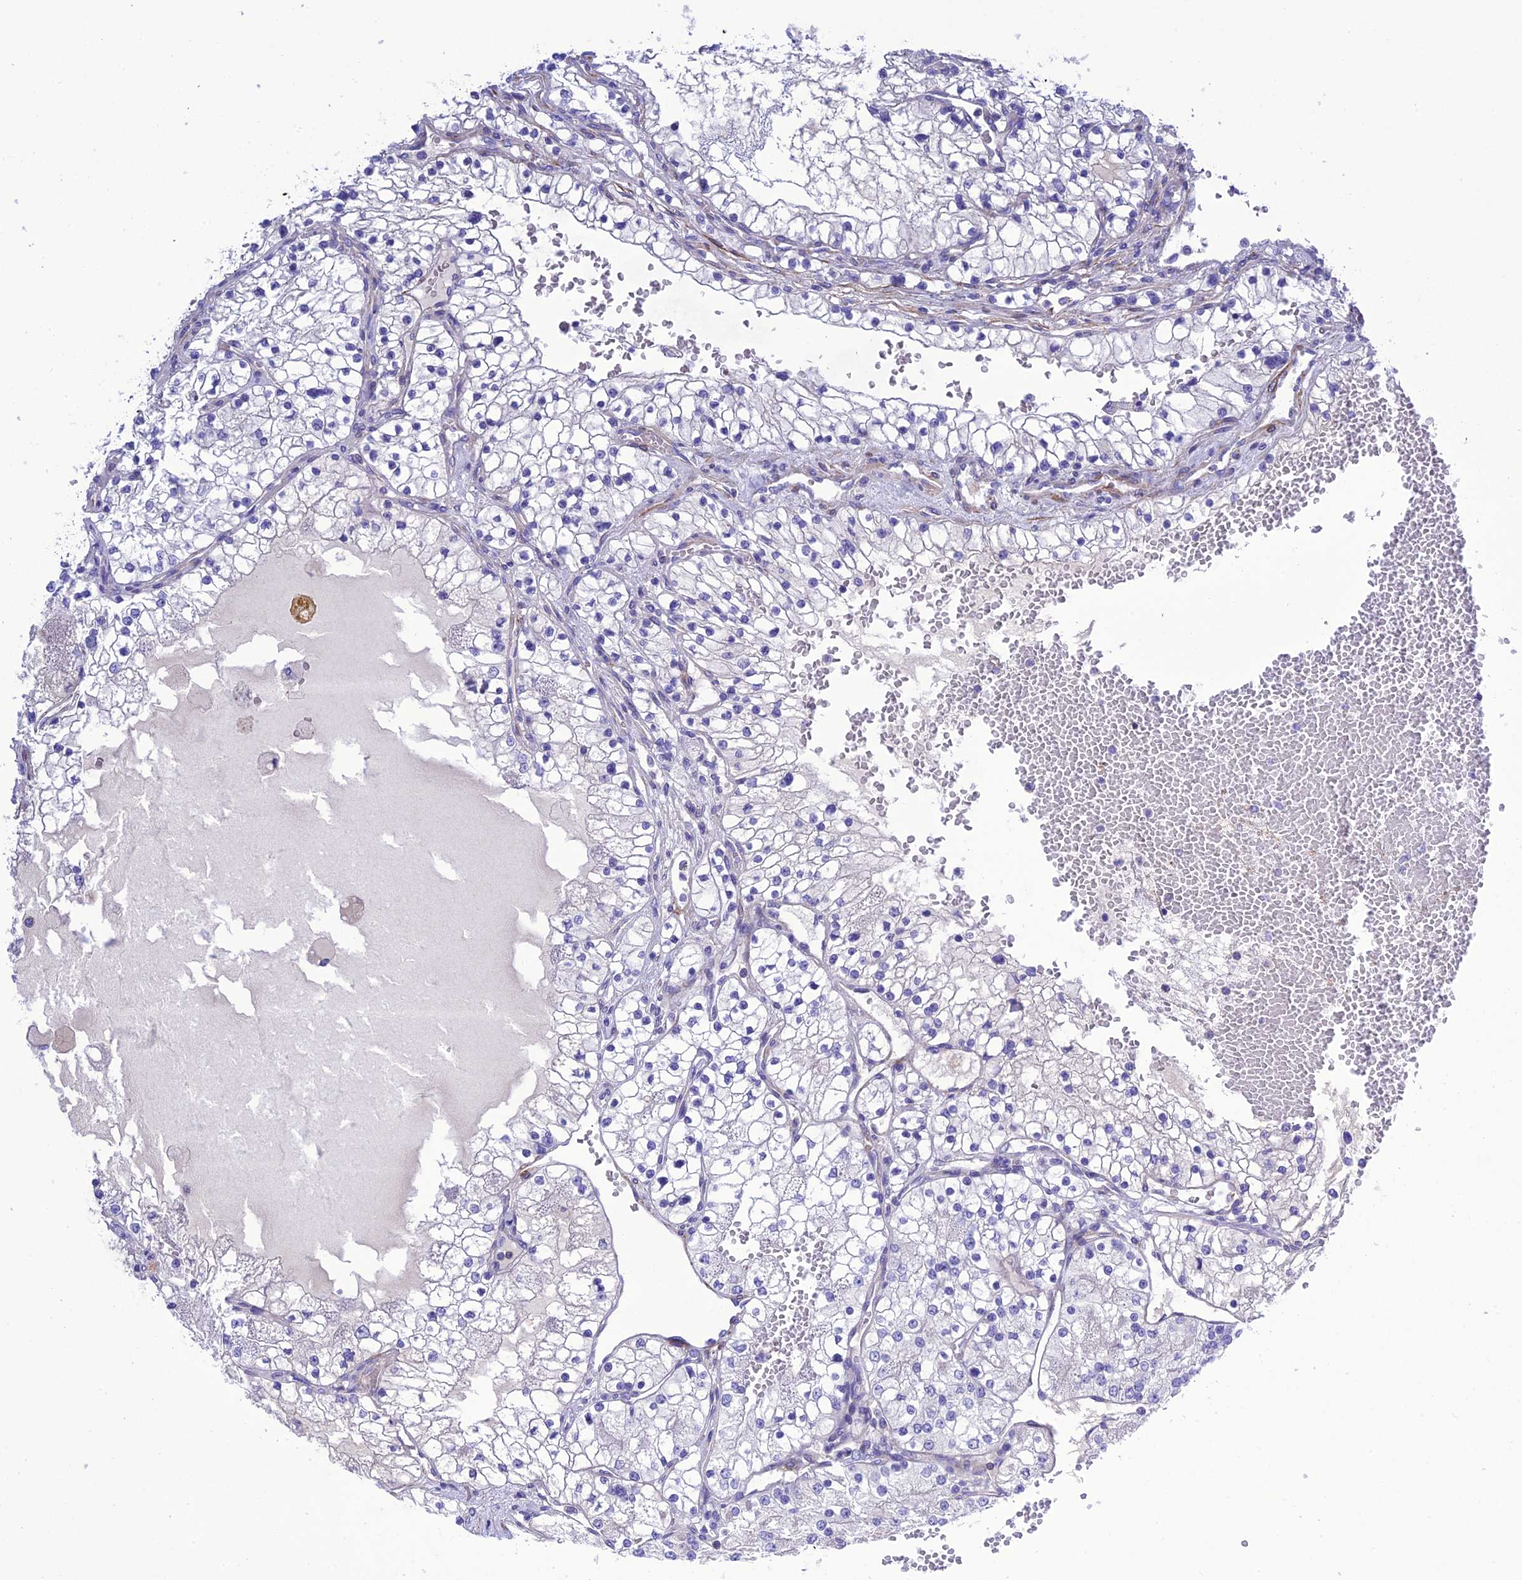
{"staining": {"intensity": "negative", "quantity": "none", "location": "none"}, "tissue": "renal cancer", "cell_type": "Tumor cells", "image_type": "cancer", "snomed": [{"axis": "morphology", "description": "Normal tissue, NOS"}, {"axis": "morphology", "description": "Adenocarcinoma, NOS"}, {"axis": "topography", "description": "Kidney"}], "caption": "High power microscopy micrograph of an IHC photomicrograph of renal adenocarcinoma, revealing no significant staining in tumor cells.", "gene": "FRA10AC1", "patient": {"sex": "male", "age": 68}}